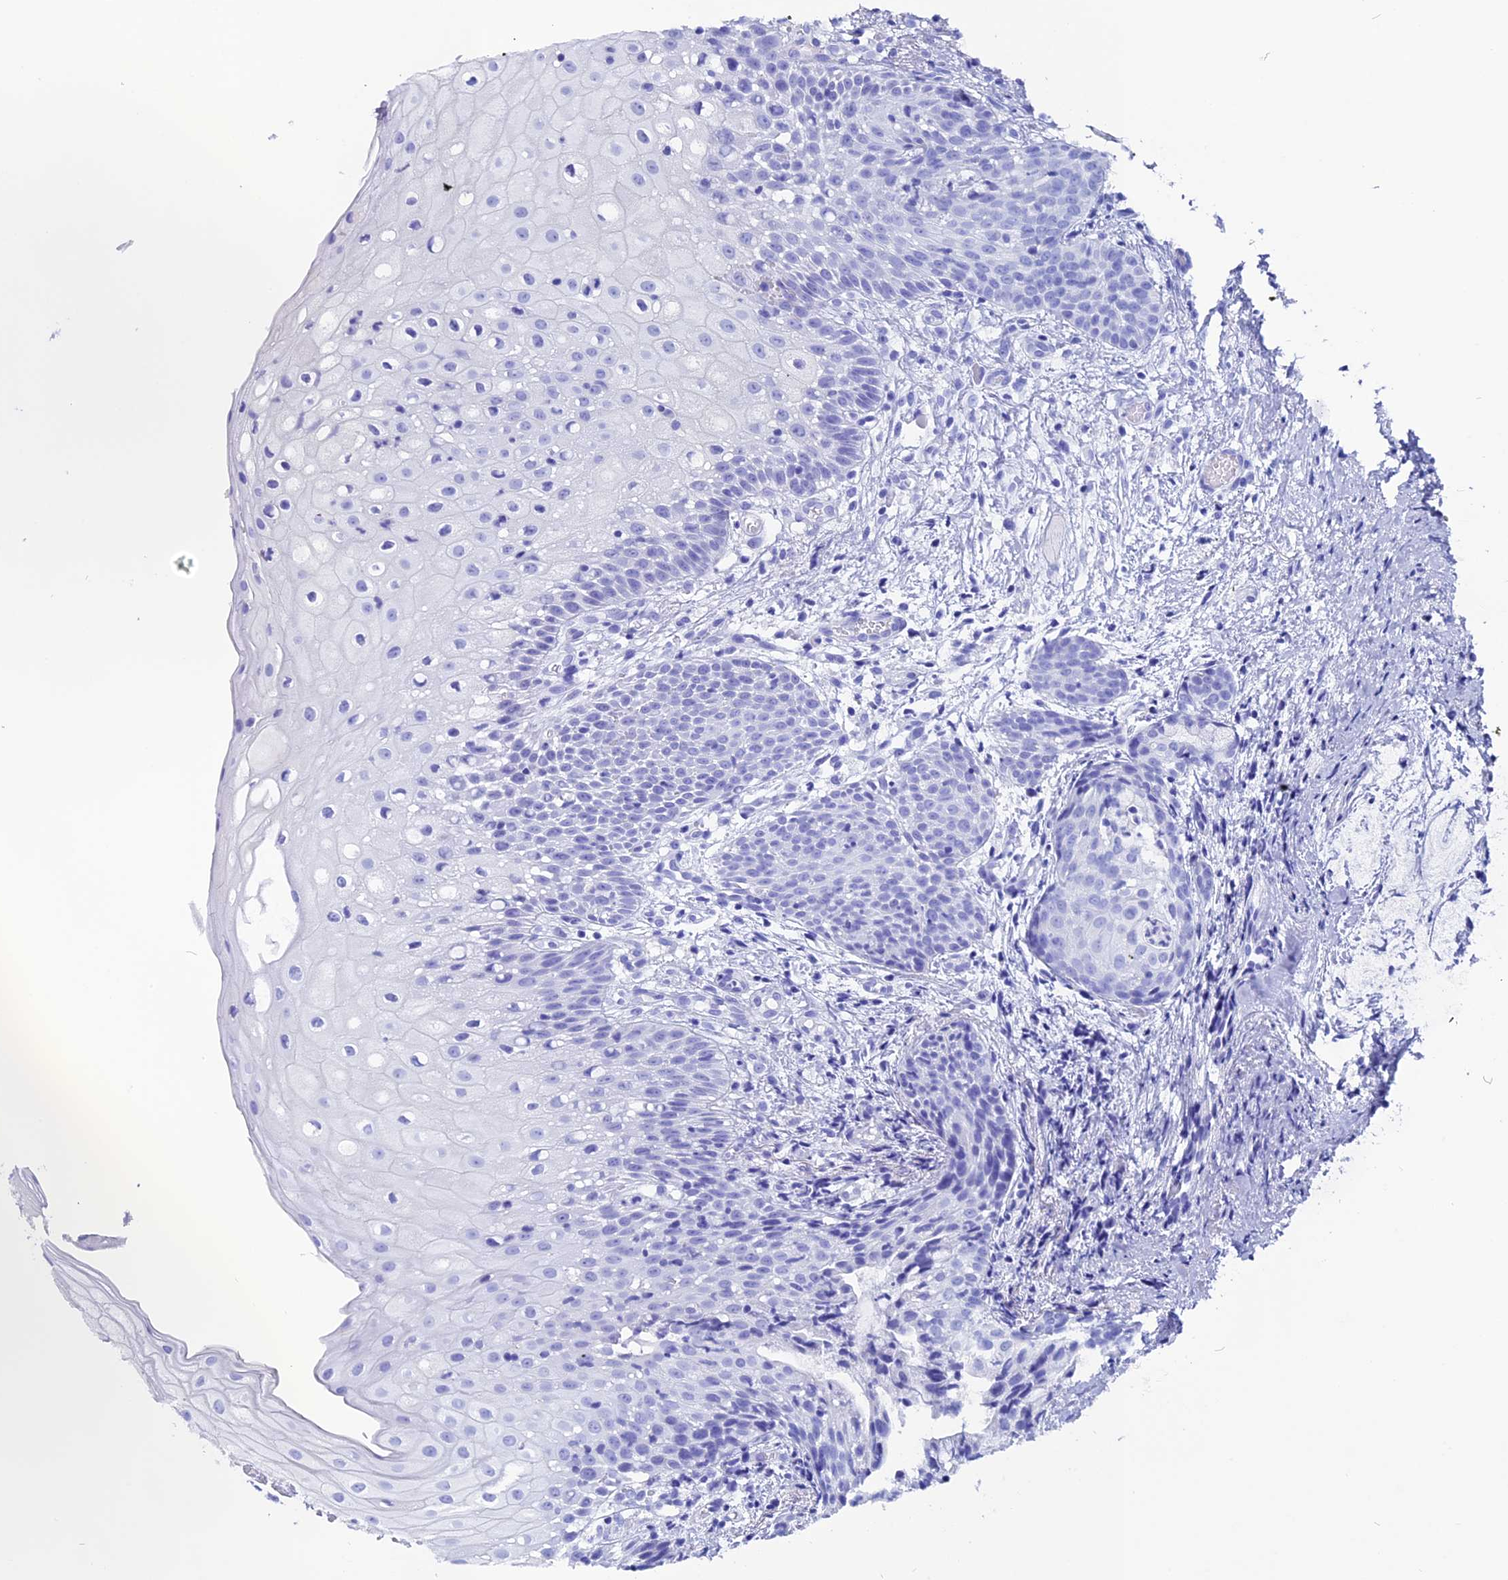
{"staining": {"intensity": "negative", "quantity": "none", "location": "none"}, "tissue": "oral mucosa", "cell_type": "Squamous epithelial cells", "image_type": "normal", "snomed": [{"axis": "morphology", "description": "Normal tissue, NOS"}, {"axis": "topography", "description": "Oral tissue"}], "caption": "Immunohistochemical staining of normal oral mucosa reveals no significant staining in squamous epithelial cells. The staining was performed using DAB to visualize the protein expression in brown, while the nuclei were stained in blue with hematoxylin (Magnification: 20x).", "gene": "ANKRD29", "patient": {"sex": "female", "age": 69}}